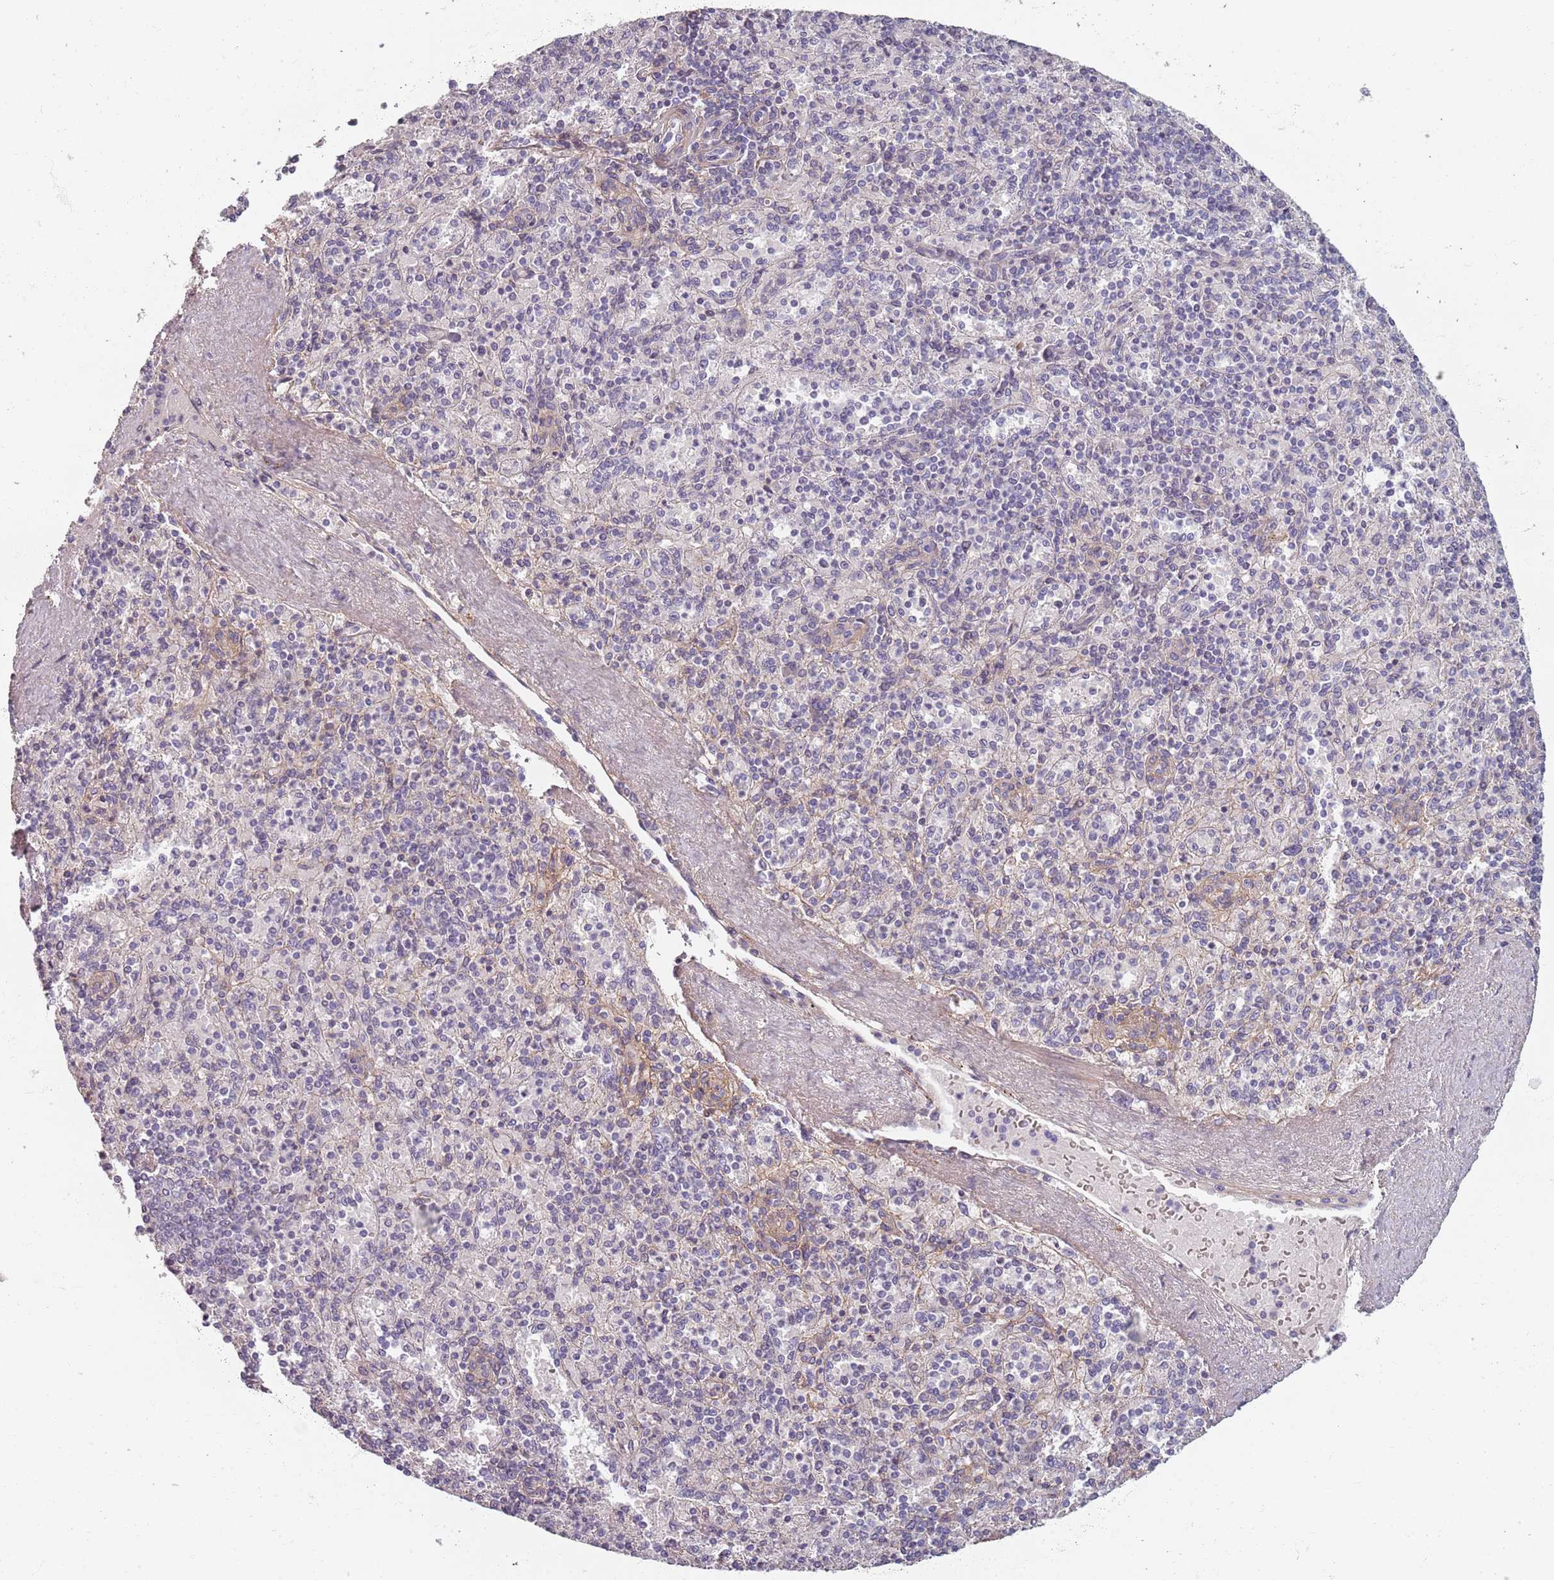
{"staining": {"intensity": "negative", "quantity": "none", "location": "none"}, "tissue": "spleen", "cell_type": "Cells in red pulp", "image_type": "normal", "snomed": [{"axis": "morphology", "description": "Normal tissue, NOS"}, {"axis": "topography", "description": "Spleen"}], "caption": "IHC of benign human spleen displays no expression in cells in red pulp. (Stains: DAB immunohistochemistry (IHC) with hematoxylin counter stain, Microscopy: brightfield microscopy at high magnification).", "gene": "SYNGR3", "patient": {"sex": "male", "age": 82}}